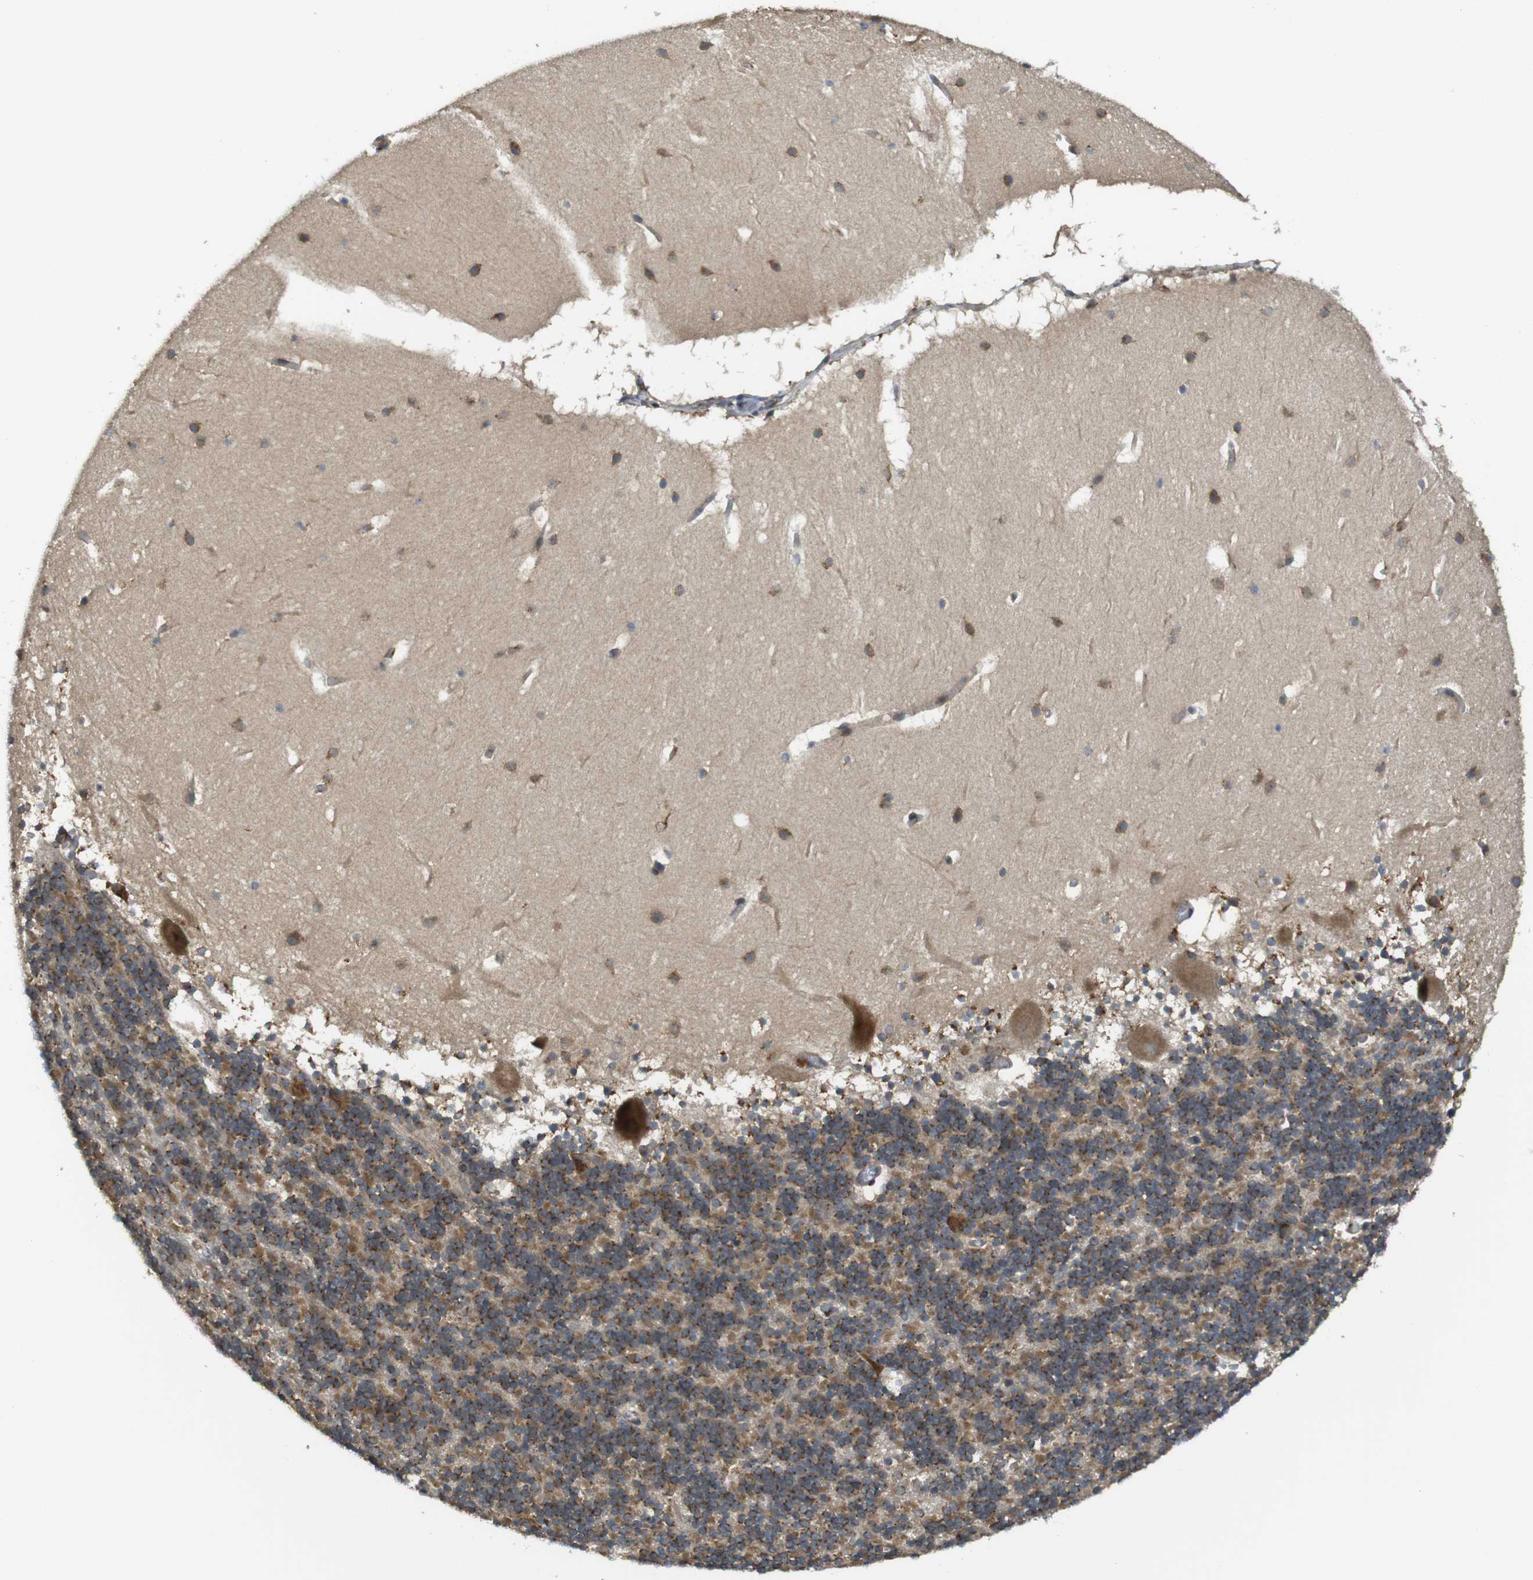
{"staining": {"intensity": "moderate", "quantity": ">75%", "location": "cytoplasmic/membranous"}, "tissue": "cerebellum", "cell_type": "Cells in granular layer", "image_type": "normal", "snomed": [{"axis": "morphology", "description": "Normal tissue, NOS"}, {"axis": "topography", "description": "Cerebellum"}], "caption": "A brown stain labels moderate cytoplasmic/membranous staining of a protein in cells in granular layer of unremarkable cerebellum.", "gene": "TMEM143", "patient": {"sex": "male", "age": 45}}